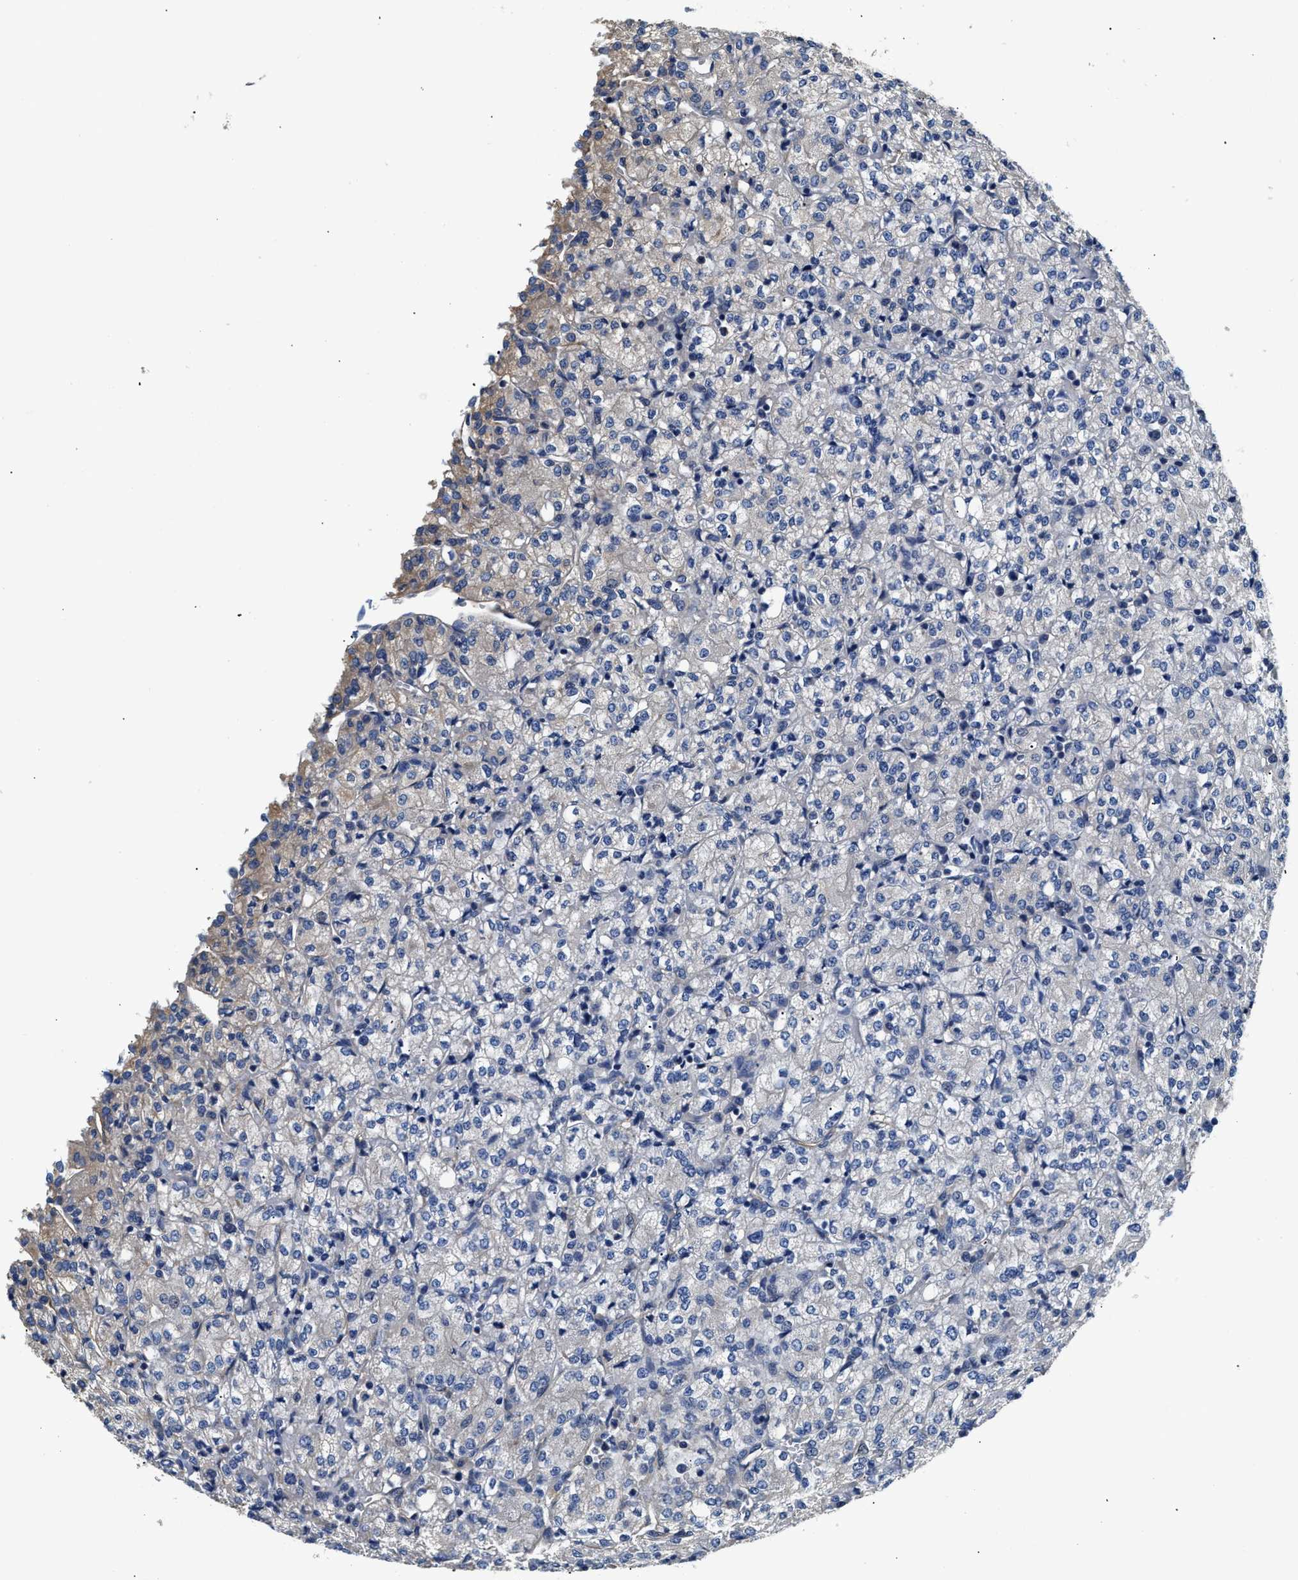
{"staining": {"intensity": "weak", "quantity": "25%-75%", "location": "cytoplasmic/membranous"}, "tissue": "renal cancer", "cell_type": "Tumor cells", "image_type": "cancer", "snomed": [{"axis": "morphology", "description": "Adenocarcinoma, NOS"}, {"axis": "topography", "description": "Kidney"}], "caption": "Adenocarcinoma (renal) stained for a protein shows weak cytoplasmic/membranous positivity in tumor cells.", "gene": "CSDE1", "patient": {"sex": "male", "age": 77}}